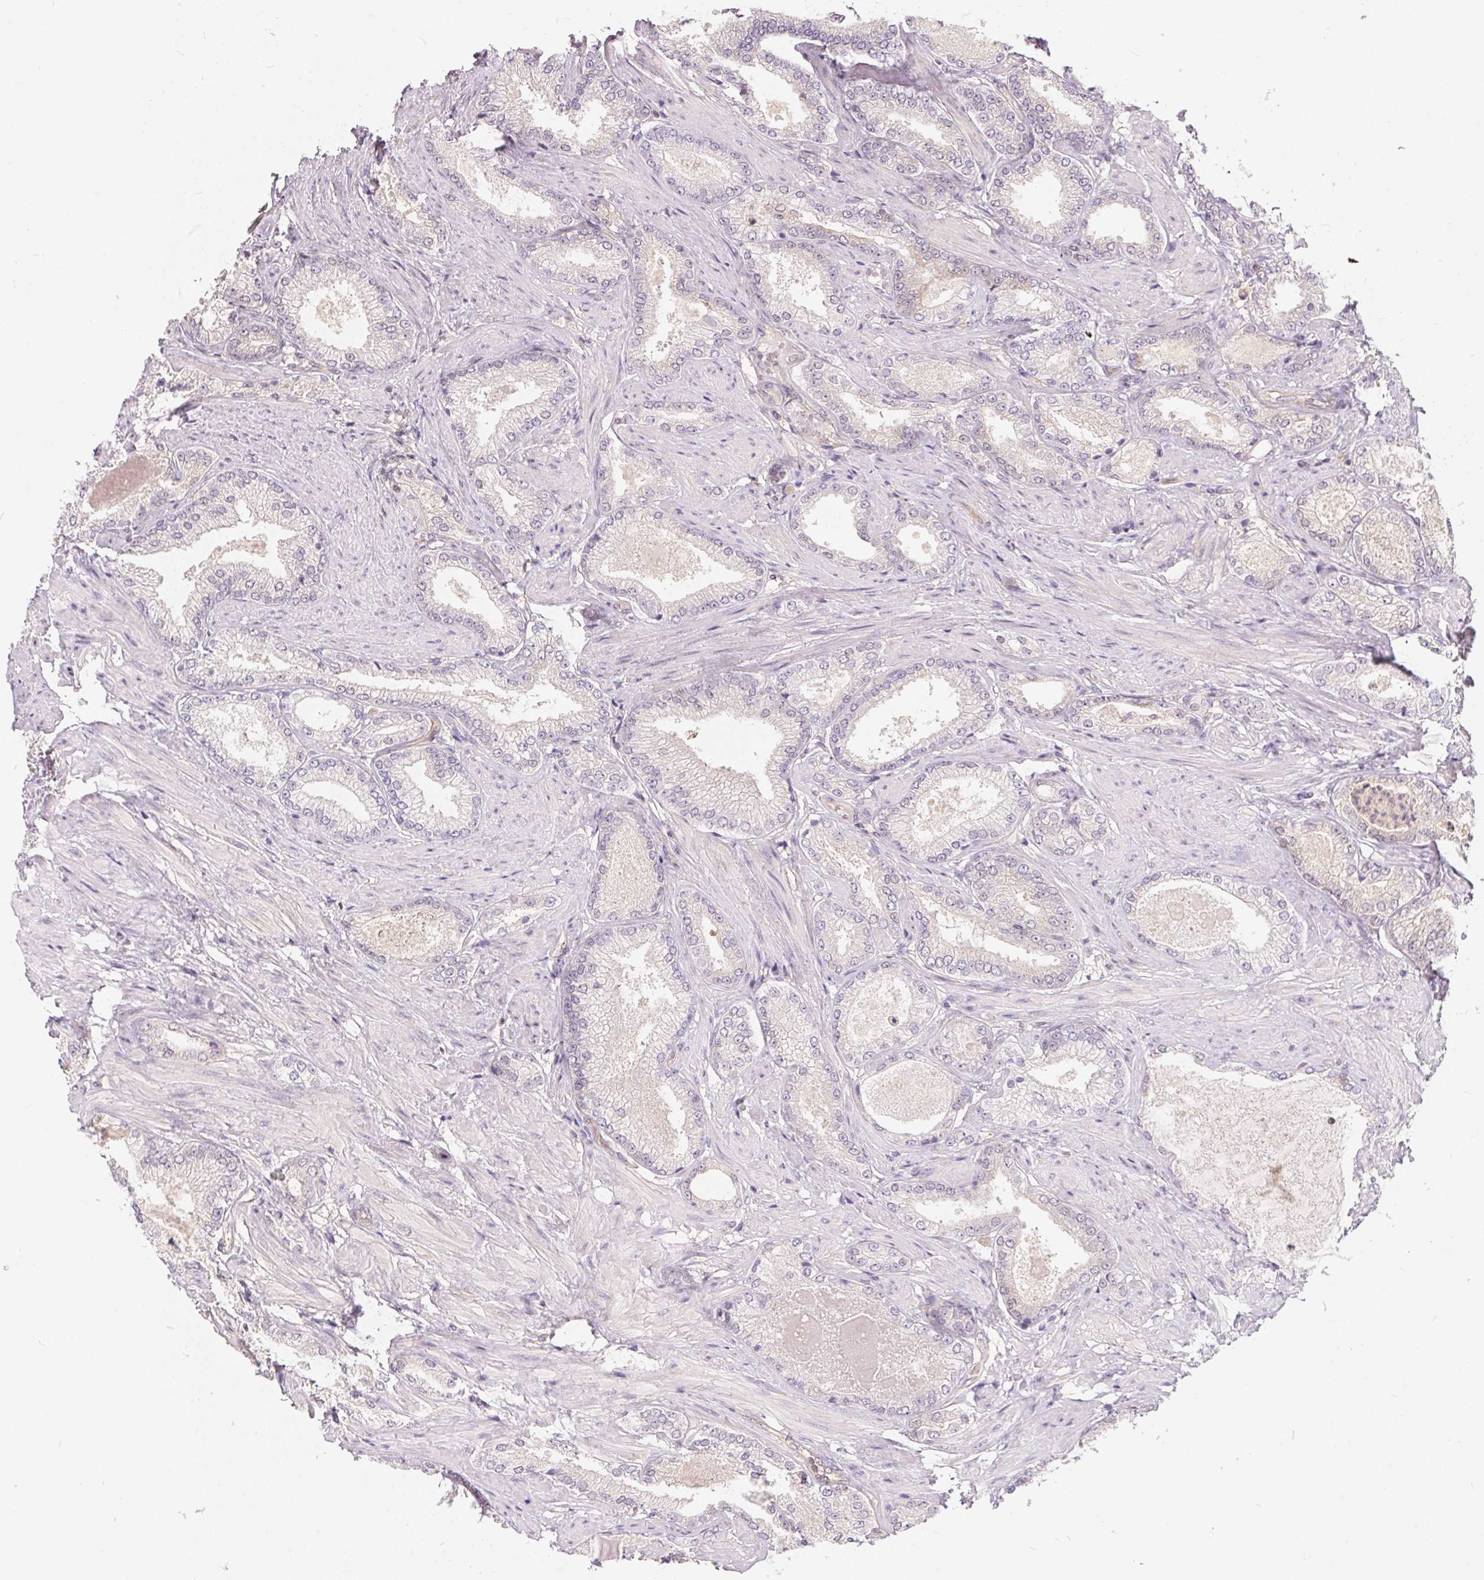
{"staining": {"intensity": "negative", "quantity": "none", "location": "none"}, "tissue": "prostate cancer", "cell_type": "Tumor cells", "image_type": "cancer", "snomed": [{"axis": "morphology", "description": "Adenocarcinoma, High grade"}, {"axis": "topography", "description": "Prostate and seminal vesicle, NOS"}], "caption": "Immunohistochemistry image of human prostate cancer (high-grade adenocarcinoma) stained for a protein (brown), which displays no positivity in tumor cells. The staining is performed using DAB (3,3'-diaminobenzidine) brown chromogen with nuclei counter-stained in using hematoxylin.", "gene": "BLMH", "patient": {"sex": "male", "age": 61}}